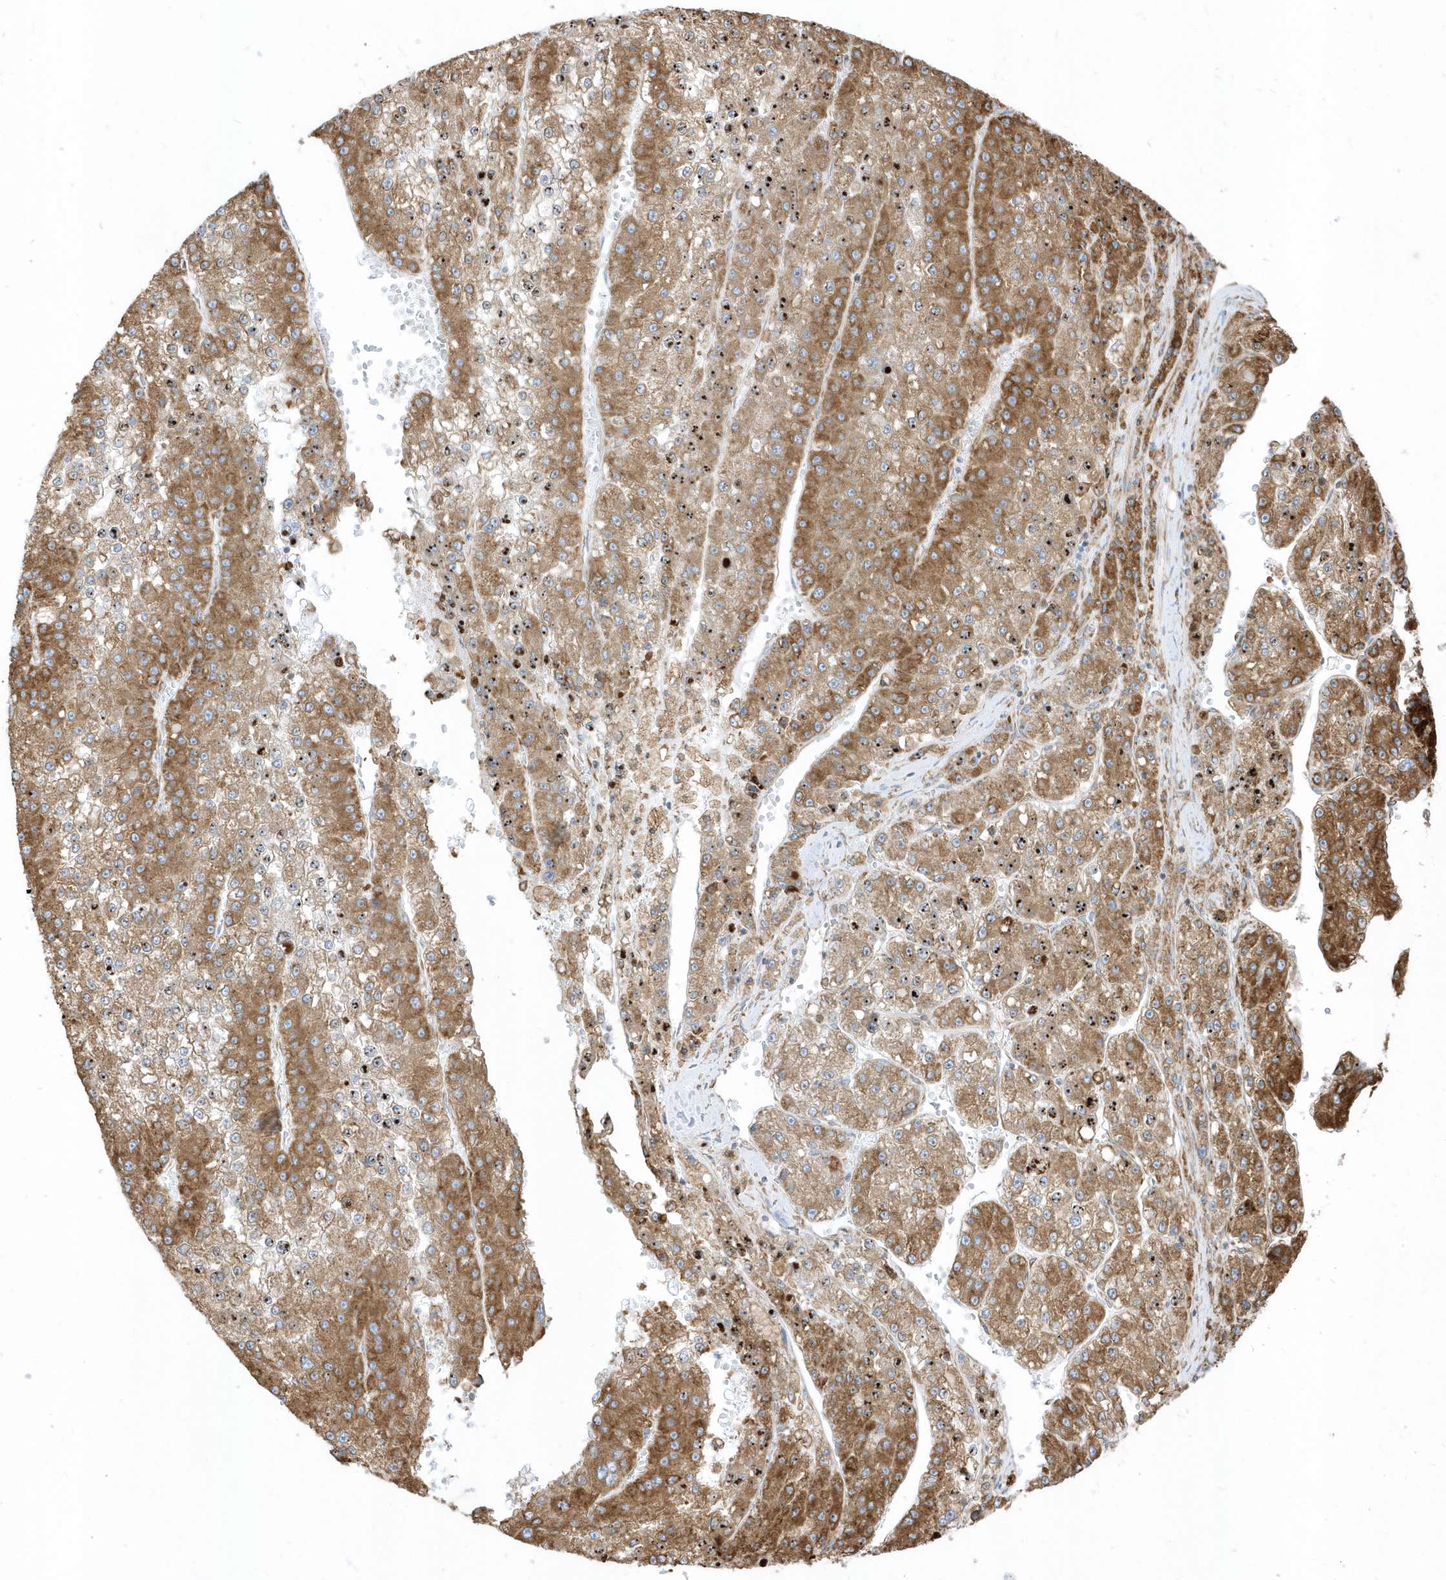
{"staining": {"intensity": "moderate", "quantity": ">75%", "location": "cytoplasmic/membranous"}, "tissue": "liver cancer", "cell_type": "Tumor cells", "image_type": "cancer", "snomed": [{"axis": "morphology", "description": "Carcinoma, Hepatocellular, NOS"}, {"axis": "topography", "description": "Liver"}], "caption": "DAB immunohistochemical staining of liver cancer (hepatocellular carcinoma) shows moderate cytoplasmic/membranous protein expression in approximately >75% of tumor cells.", "gene": "PDIA6", "patient": {"sex": "female", "age": 73}}